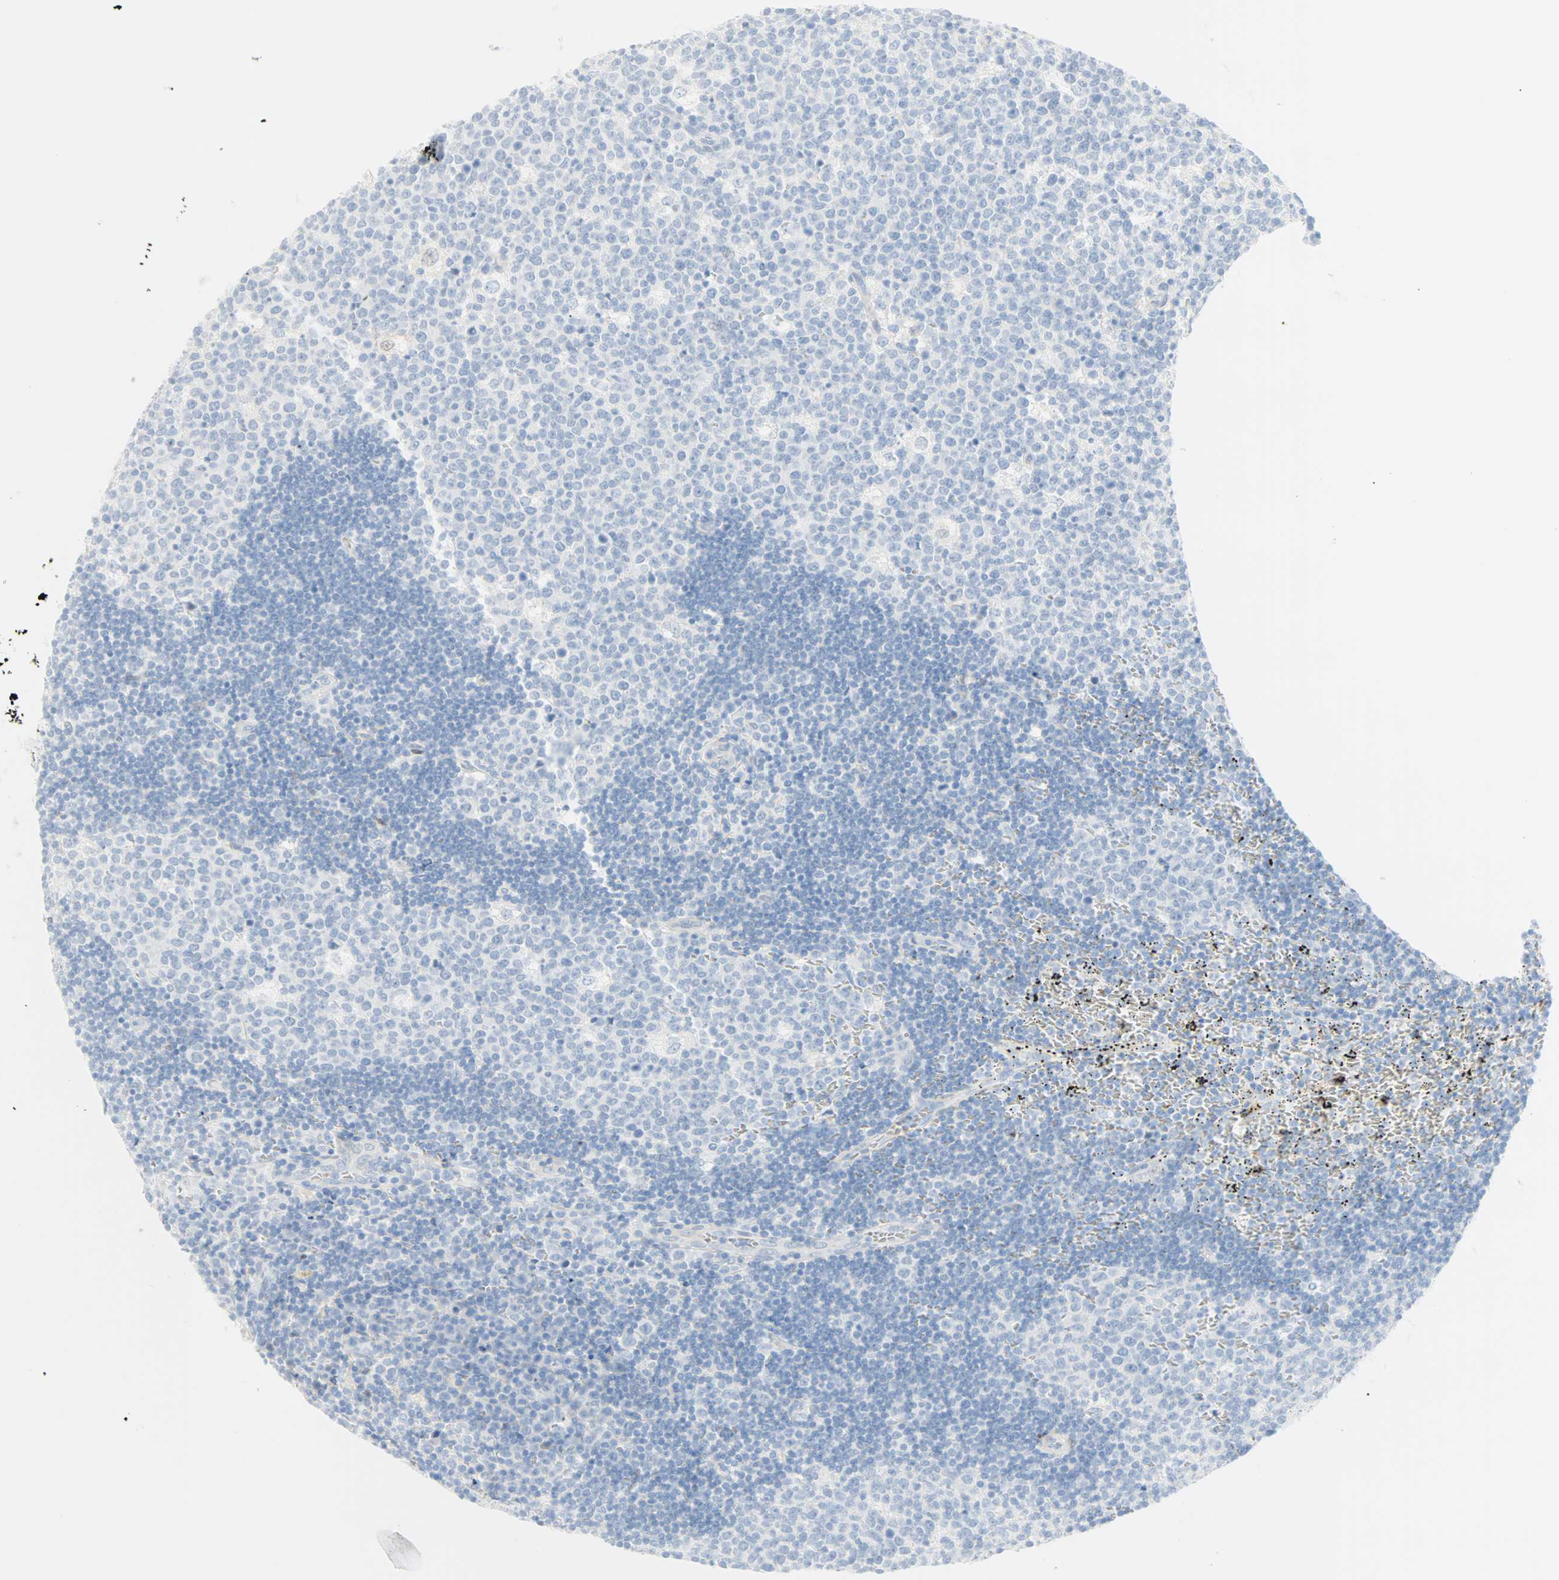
{"staining": {"intensity": "negative", "quantity": "none", "location": "none"}, "tissue": "lymph node", "cell_type": "Germinal center cells", "image_type": "normal", "snomed": [{"axis": "morphology", "description": "Normal tissue, NOS"}, {"axis": "topography", "description": "Lymph node"}, {"axis": "topography", "description": "Salivary gland"}], "caption": "Immunohistochemistry of unremarkable lymph node displays no staining in germinal center cells.", "gene": "SELENBP1", "patient": {"sex": "male", "age": 8}}